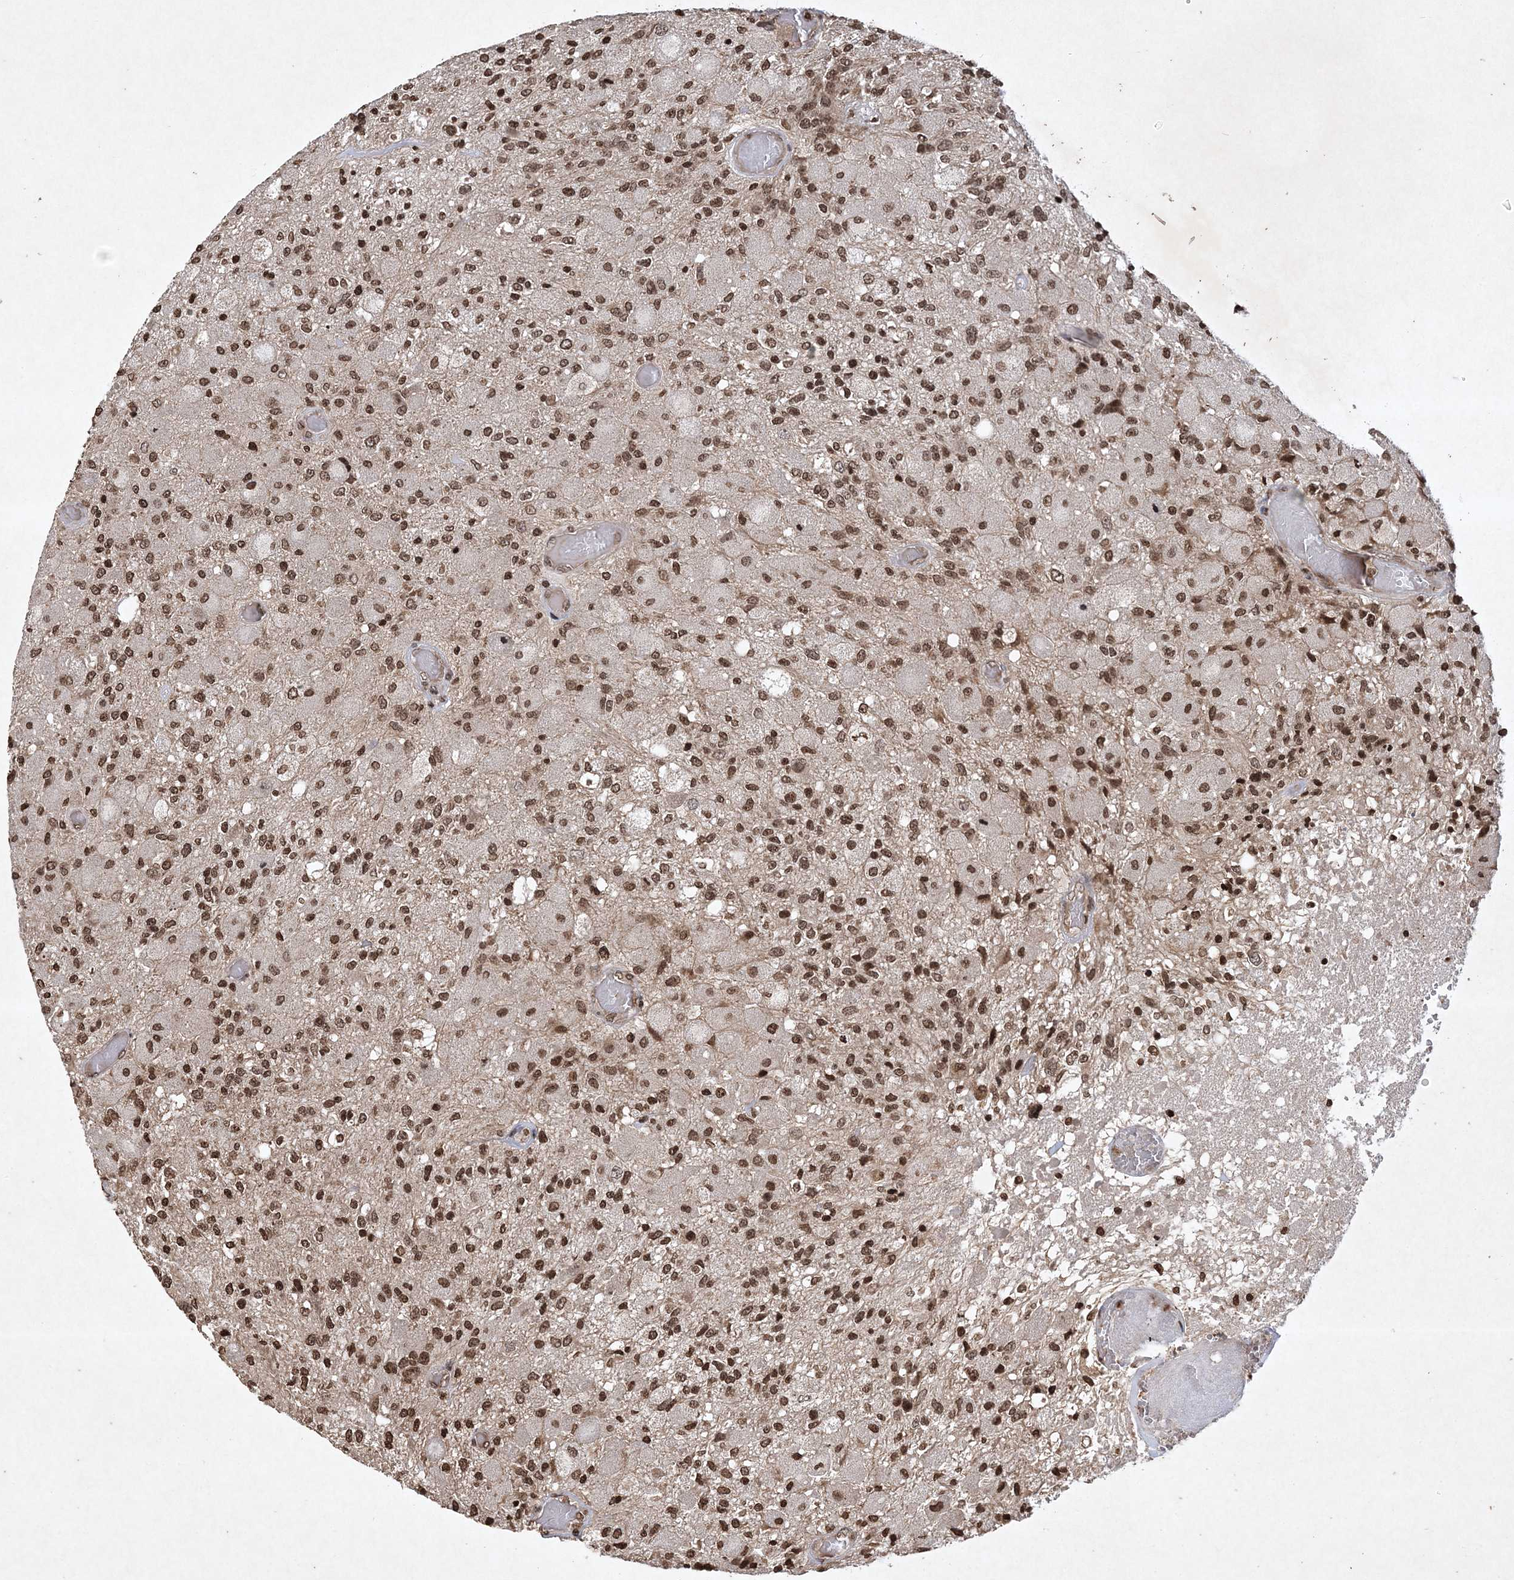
{"staining": {"intensity": "moderate", "quantity": ">75%", "location": "nuclear"}, "tissue": "glioma", "cell_type": "Tumor cells", "image_type": "cancer", "snomed": [{"axis": "morphology", "description": "Normal tissue, NOS"}, {"axis": "morphology", "description": "Glioma, malignant, High grade"}, {"axis": "topography", "description": "Cerebral cortex"}], "caption": "Immunohistochemical staining of human glioma shows moderate nuclear protein staining in approximately >75% of tumor cells. The protein of interest is stained brown, and the nuclei are stained in blue (DAB (3,3'-diaminobenzidine) IHC with brightfield microscopy, high magnification).", "gene": "NEDD9", "patient": {"sex": "male", "age": 77}}